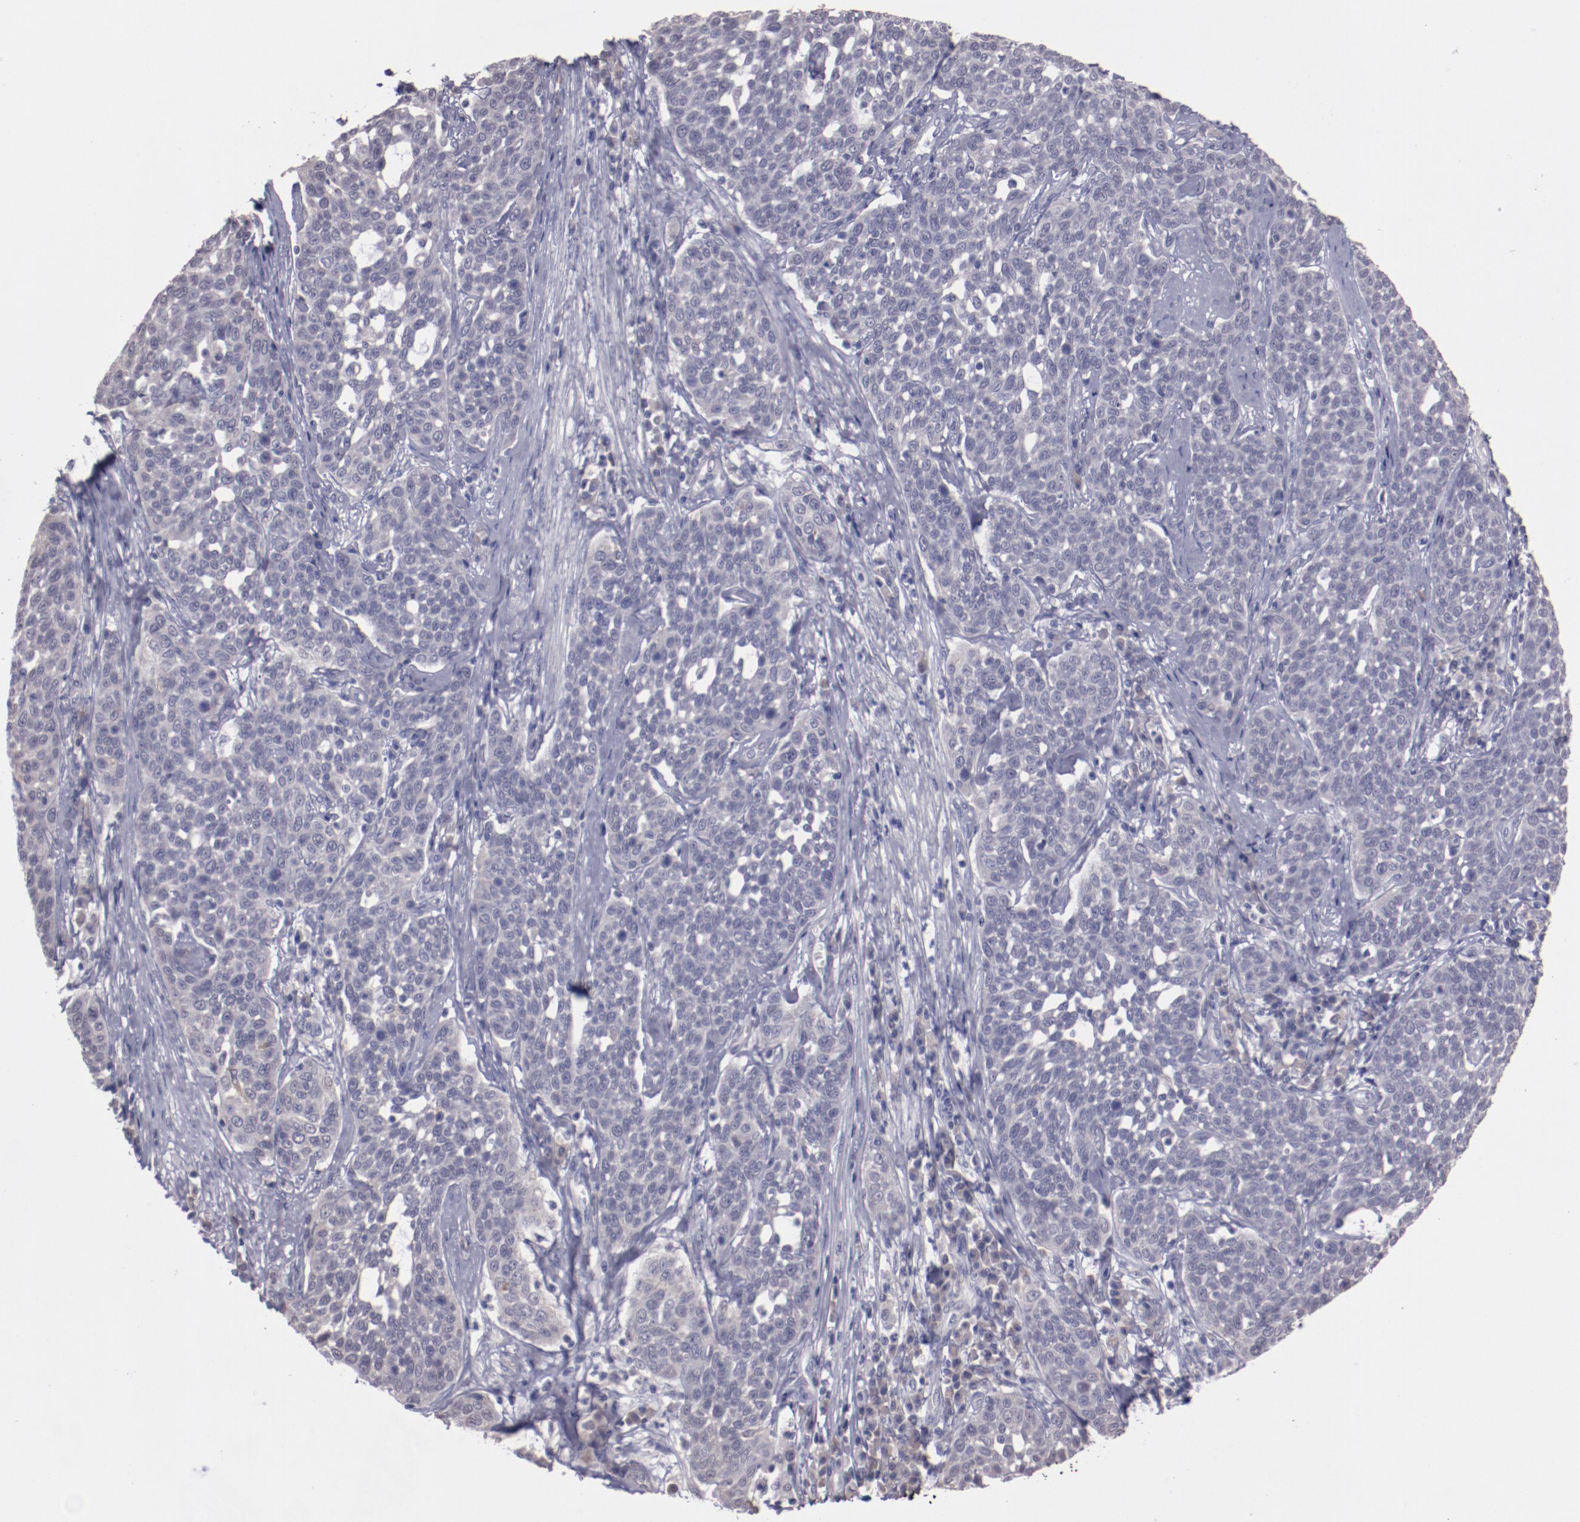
{"staining": {"intensity": "negative", "quantity": "none", "location": "none"}, "tissue": "cervical cancer", "cell_type": "Tumor cells", "image_type": "cancer", "snomed": [{"axis": "morphology", "description": "Squamous cell carcinoma, NOS"}, {"axis": "topography", "description": "Cervix"}], "caption": "The photomicrograph exhibits no staining of tumor cells in cervical cancer.", "gene": "NRXN3", "patient": {"sex": "female", "age": 34}}